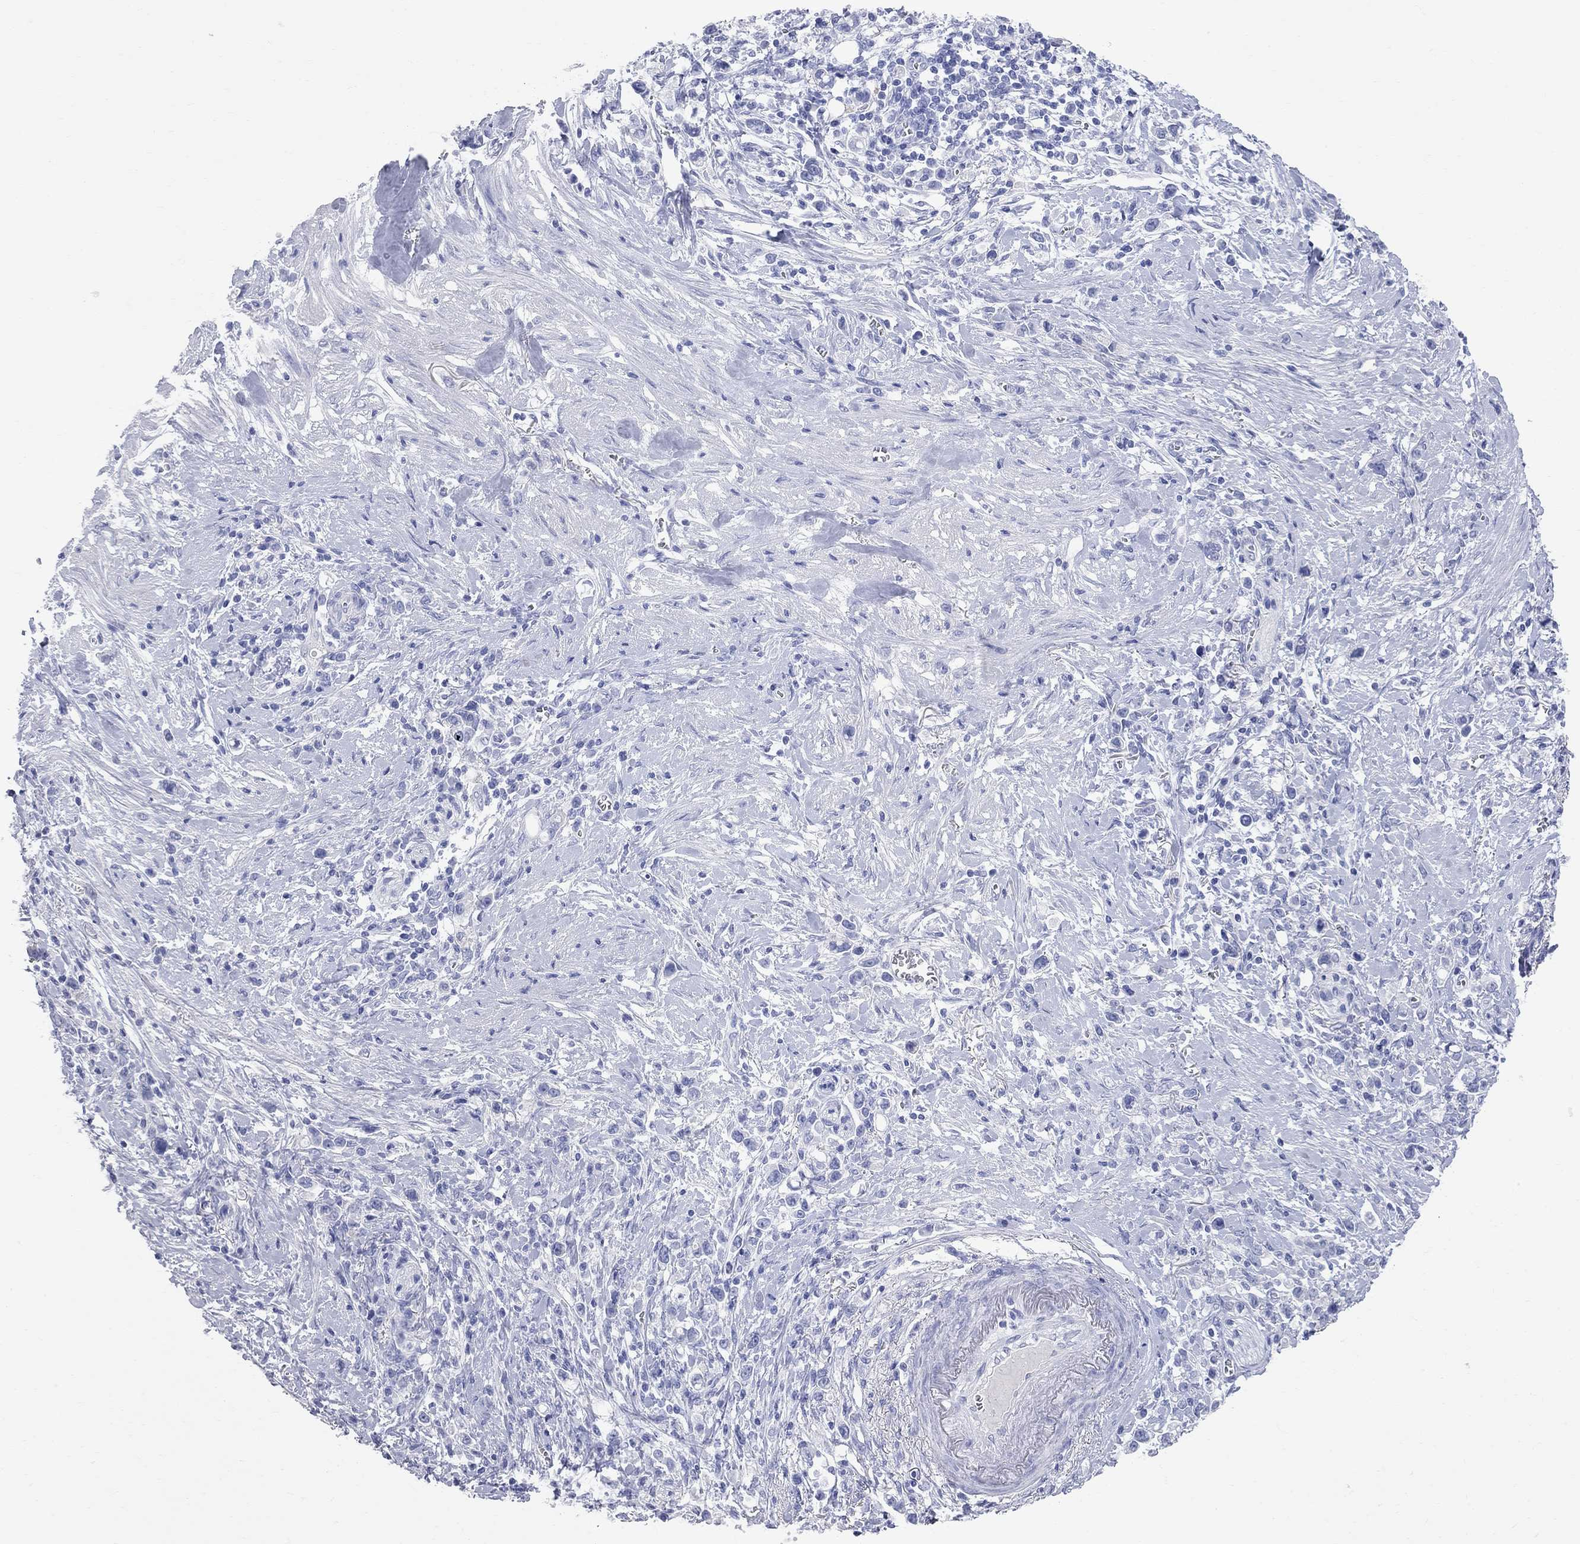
{"staining": {"intensity": "negative", "quantity": "none", "location": "none"}, "tissue": "stomach cancer", "cell_type": "Tumor cells", "image_type": "cancer", "snomed": [{"axis": "morphology", "description": "Adenocarcinoma, NOS"}, {"axis": "topography", "description": "Stomach"}], "caption": "This is an immunohistochemistry (IHC) image of human adenocarcinoma (stomach). There is no positivity in tumor cells.", "gene": "AOX1", "patient": {"sex": "male", "age": 63}}